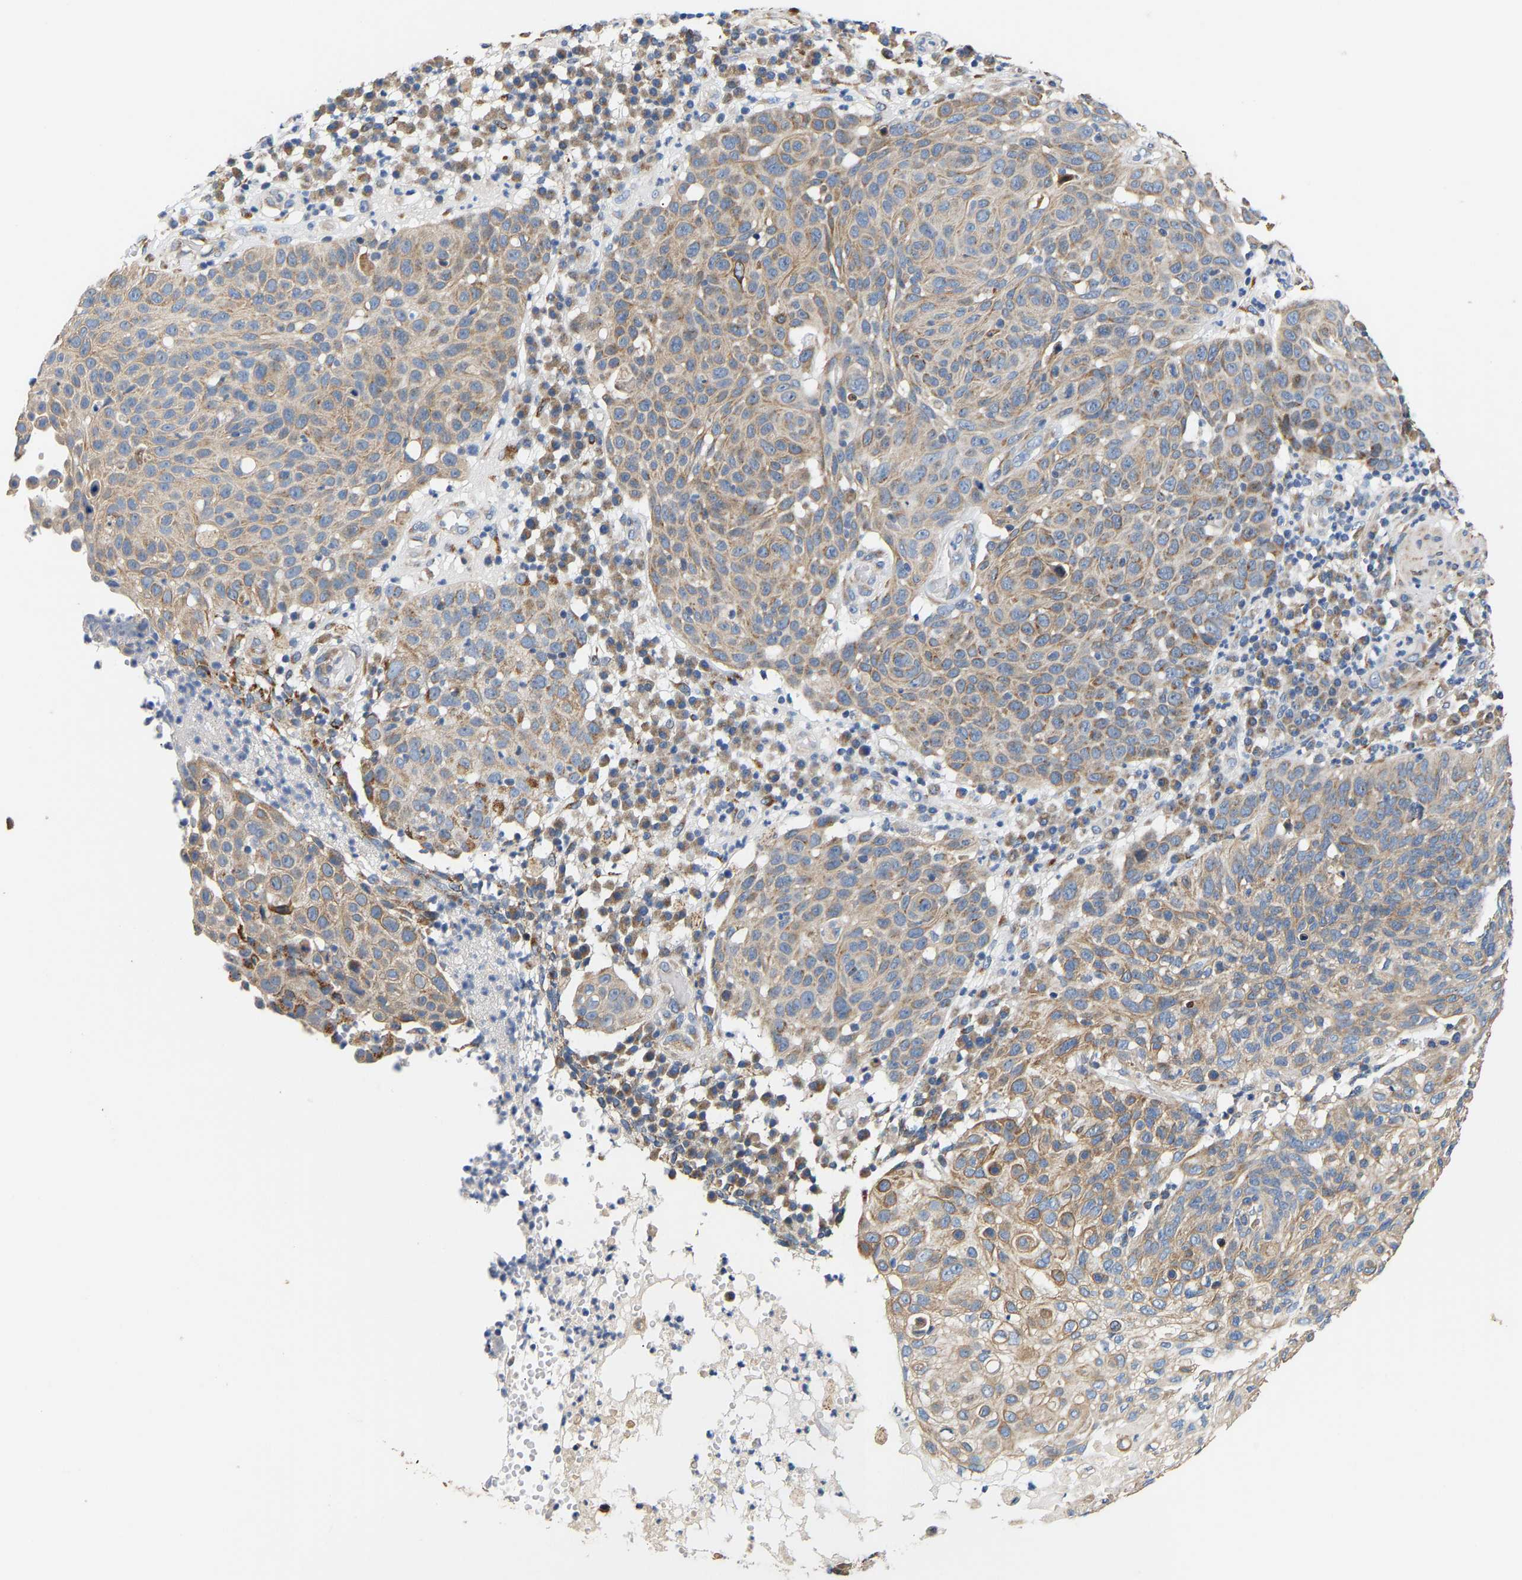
{"staining": {"intensity": "moderate", "quantity": "25%-75%", "location": "cytoplasmic/membranous"}, "tissue": "skin cancer", "cell_type": "Tumor cells", "image_type": "cancer", "snomed": [{"axis": "morphology", "description": "Squamous cell carcinoma in situ, NOS"}, {"axis": "morphology", "description": "Squamous cell carcinoma, NOS"}, {"axis": "topography", "description": "Skin"}], "caption": "Immunohistochemical staining of squamous cell carcinoma (skin) shows medium levels of moderate cytoplasmic/membranous protein expression in about 25%-75% of tumor cells.", "gene": "TMEM168", "patient": {"sex": "male", "age": 93}}